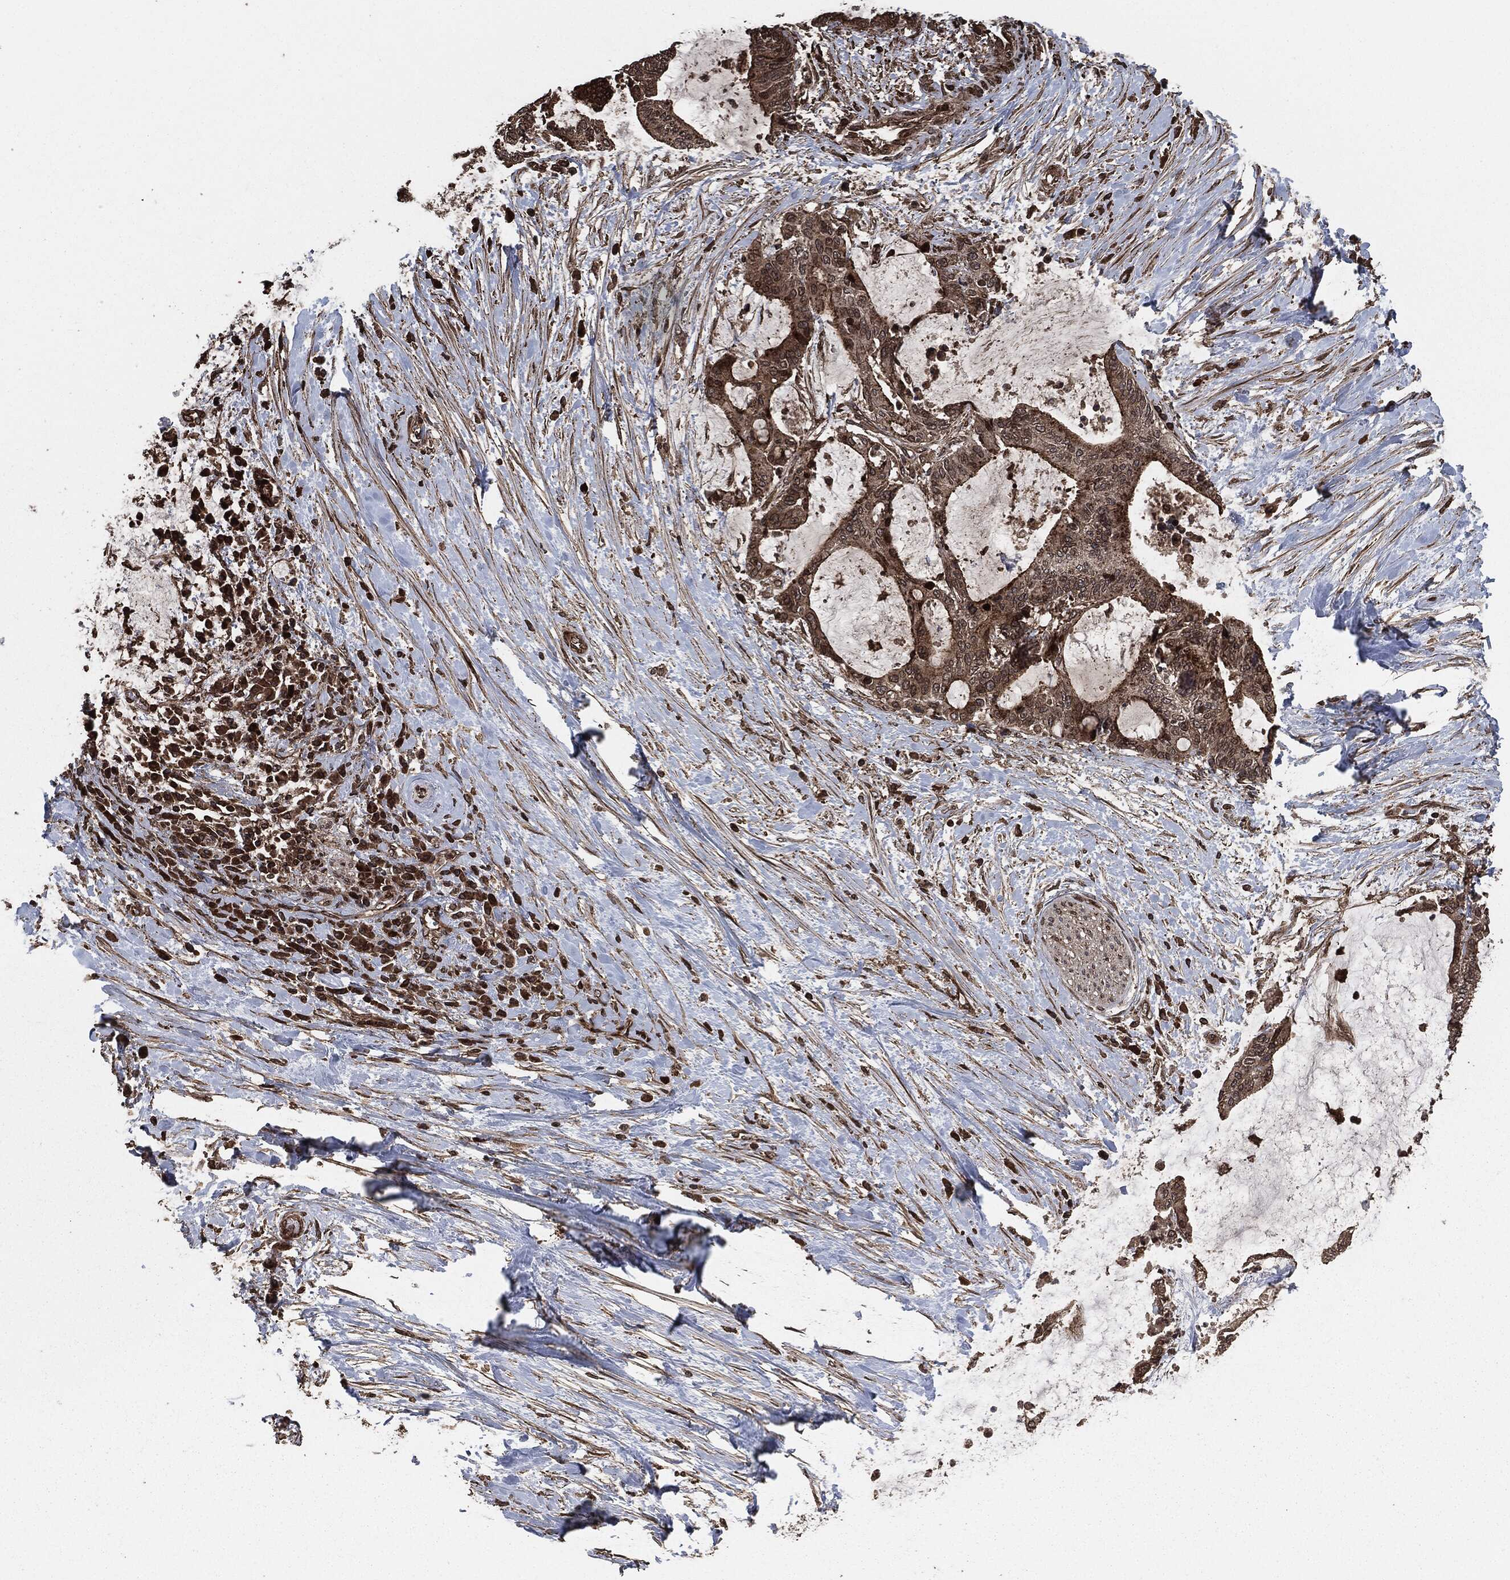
{"staining": {"intensity": "moderate", "quantity": ">75%", "location": "cytoplasmic/membranous"}, "tissue": "liver cancer", "cell_type": "Tumor cells", "image_type": "cancer", "snomed": [{"axis": "morphology", "description": "Cholangiocarcinoma"}, {"axis": "topography", "description": "Liver"}], "caption": "An immunohistochemistry (IHC) micrograph of neoplastic tissue is shown. Protein staining in brown shows moderate cytoplasmic/membranous positivity in cholangiocarcinoma (liver) within tumor cells.", "gene": "IFIT1", "patient": {"sex": "female", "age": 73}}